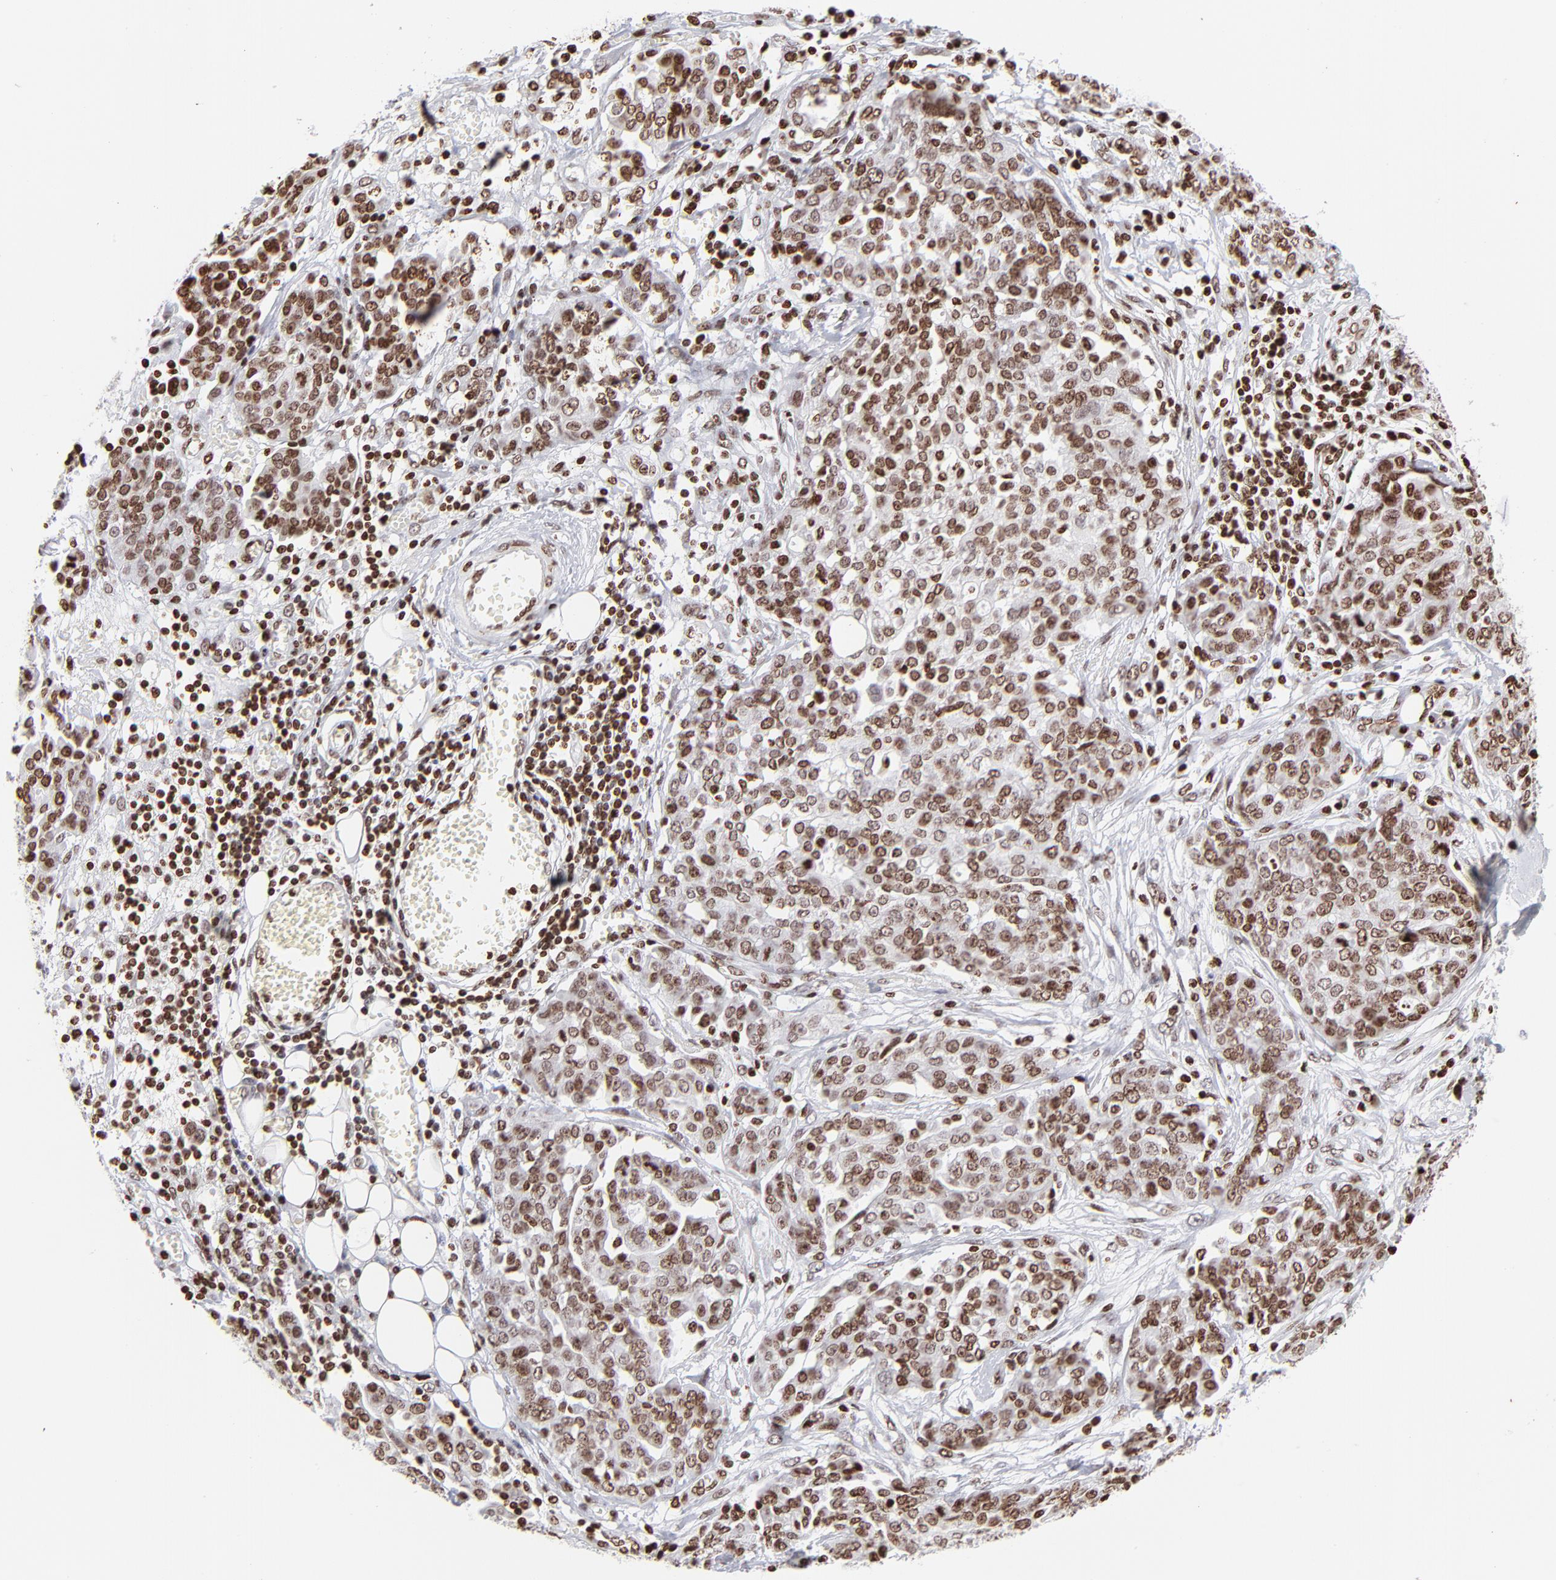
{"staining": {"intensity": "moderate", "quantity": ">75%", "location": "nuclear"}, "tissue": "ovarian cancer", "cell_type": "Tumor cells", "image_type": "cancer", "snomed": [{"axis": "morphology", "description": "Cystadenocarcinoma, serous, NOS"}, {"axis": "topography", "description": "Soft tissue"}, {"axis": "topography", "description": "Ovary"}], "caption": "High-magnification brightfield microscopy of ovarian serous cystadenocarcinoma stained with DAB (brown) and counterstained with hematoxylin (blue). tumor cells exhibit moderate nuclear staining is appreciated in about>75% of cells.", "gene": "RTL4", "patient": {"sex": "female", "age": 57}}